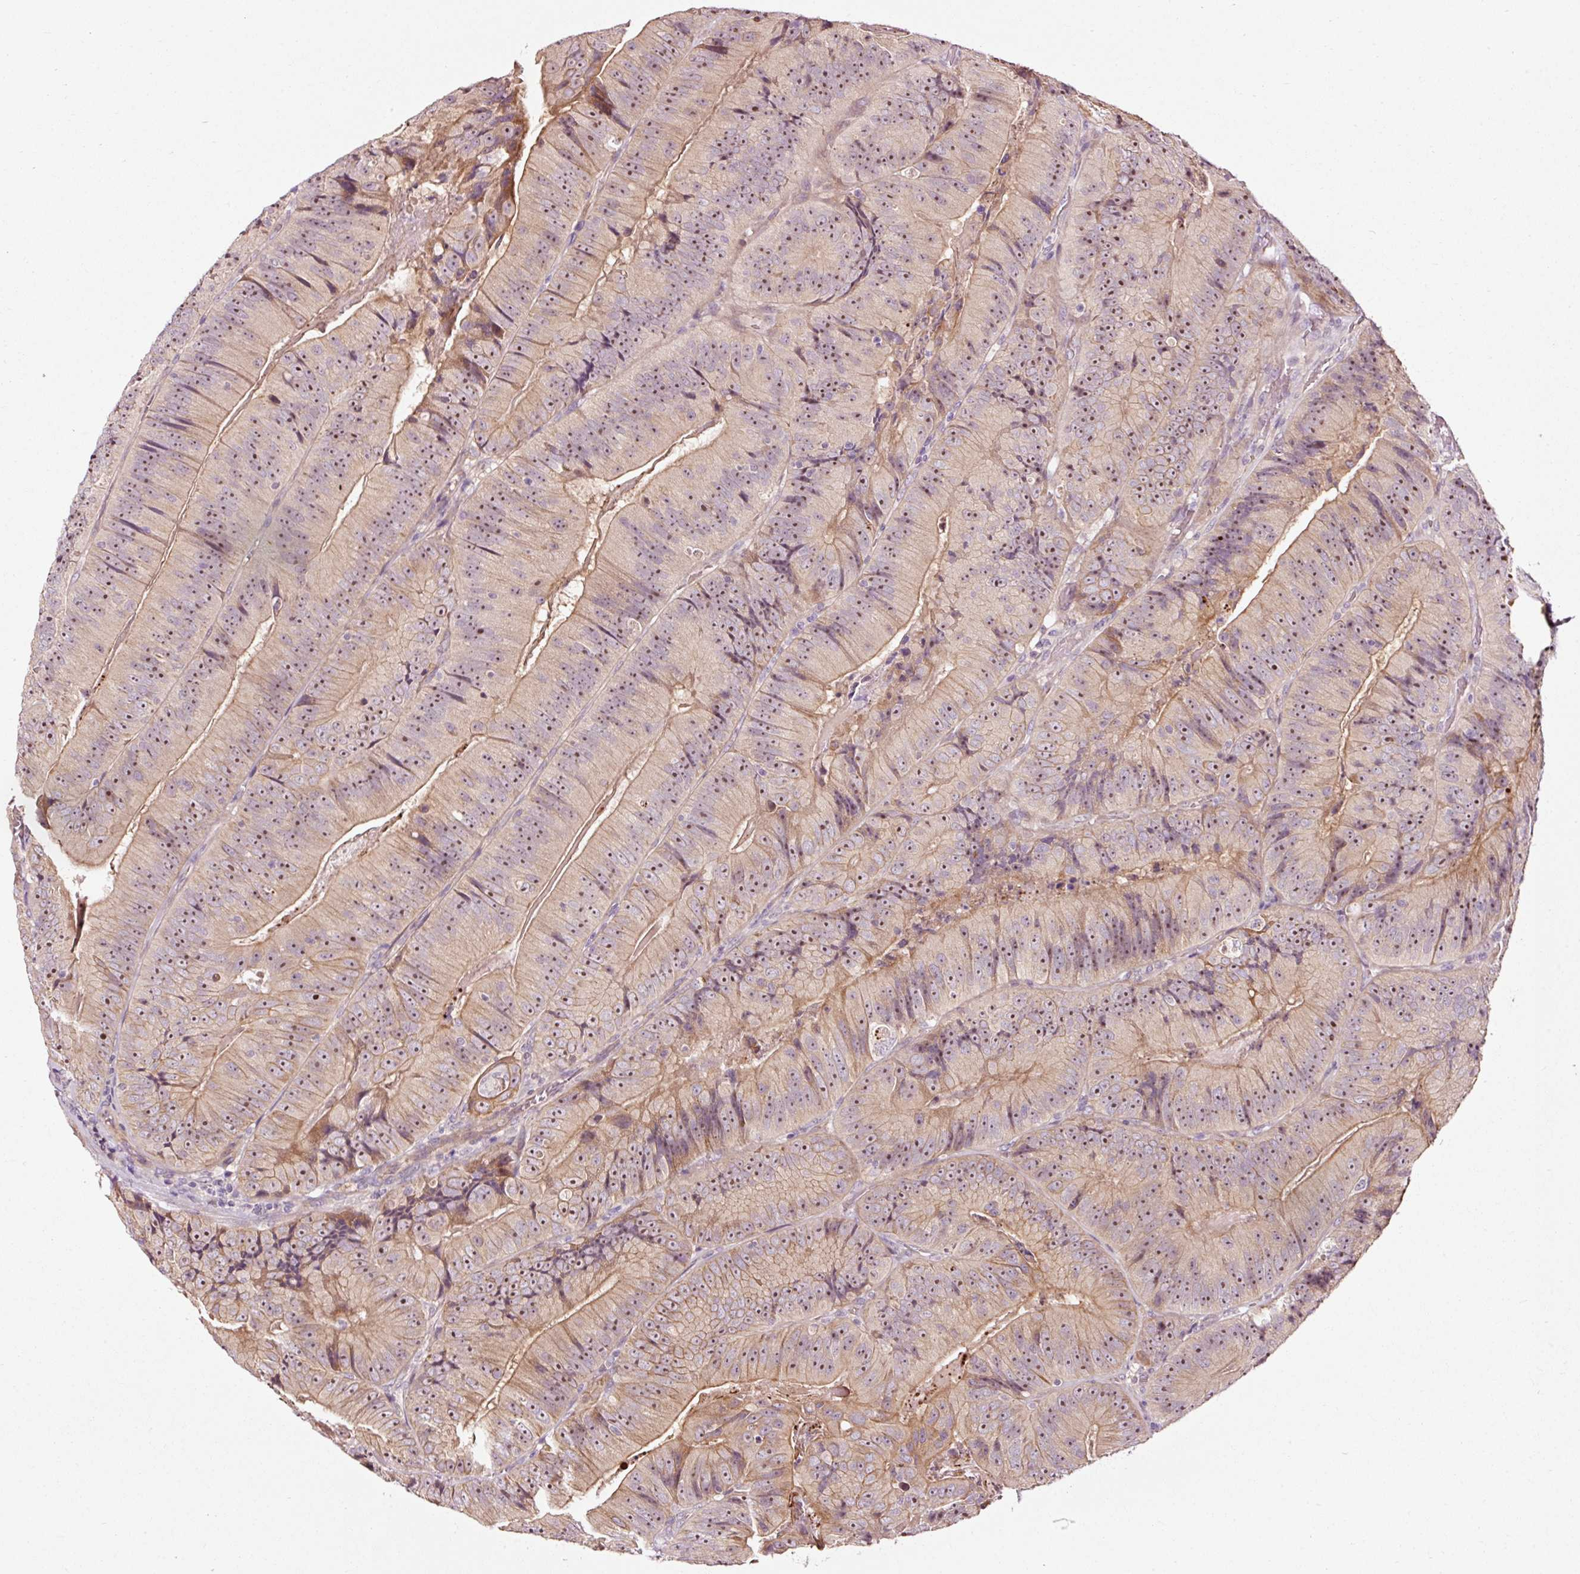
{"staining": {"intensity": "moderate", "quantity": ">75%", "location": "cytoplasmic/membranous,nuclear"}, "tissue": "colorectal cancer", "cell_type": "Tumor cells", "image_type": "cancer", "snomed": [{"axis": "morphology", "description": "Adenocarcinoma, NOS"}, {"axis": "topography", "description": "Colon"}], "caption": "Immunohistochemistry (IHC) image of neoplastic tissue: human colorectal cancer (adenocarcinoma) stained using immunohistochemistry (IHC) shows medium levels of moderate protein expression localized specifically in the cytoplasmic/membranous and nuclear of tumor cells, appearing as a cytoplasmic/membranous and nuclear brown color.", "gene": "UTP14A", "patient": {"sex": "female", "age": 86}}